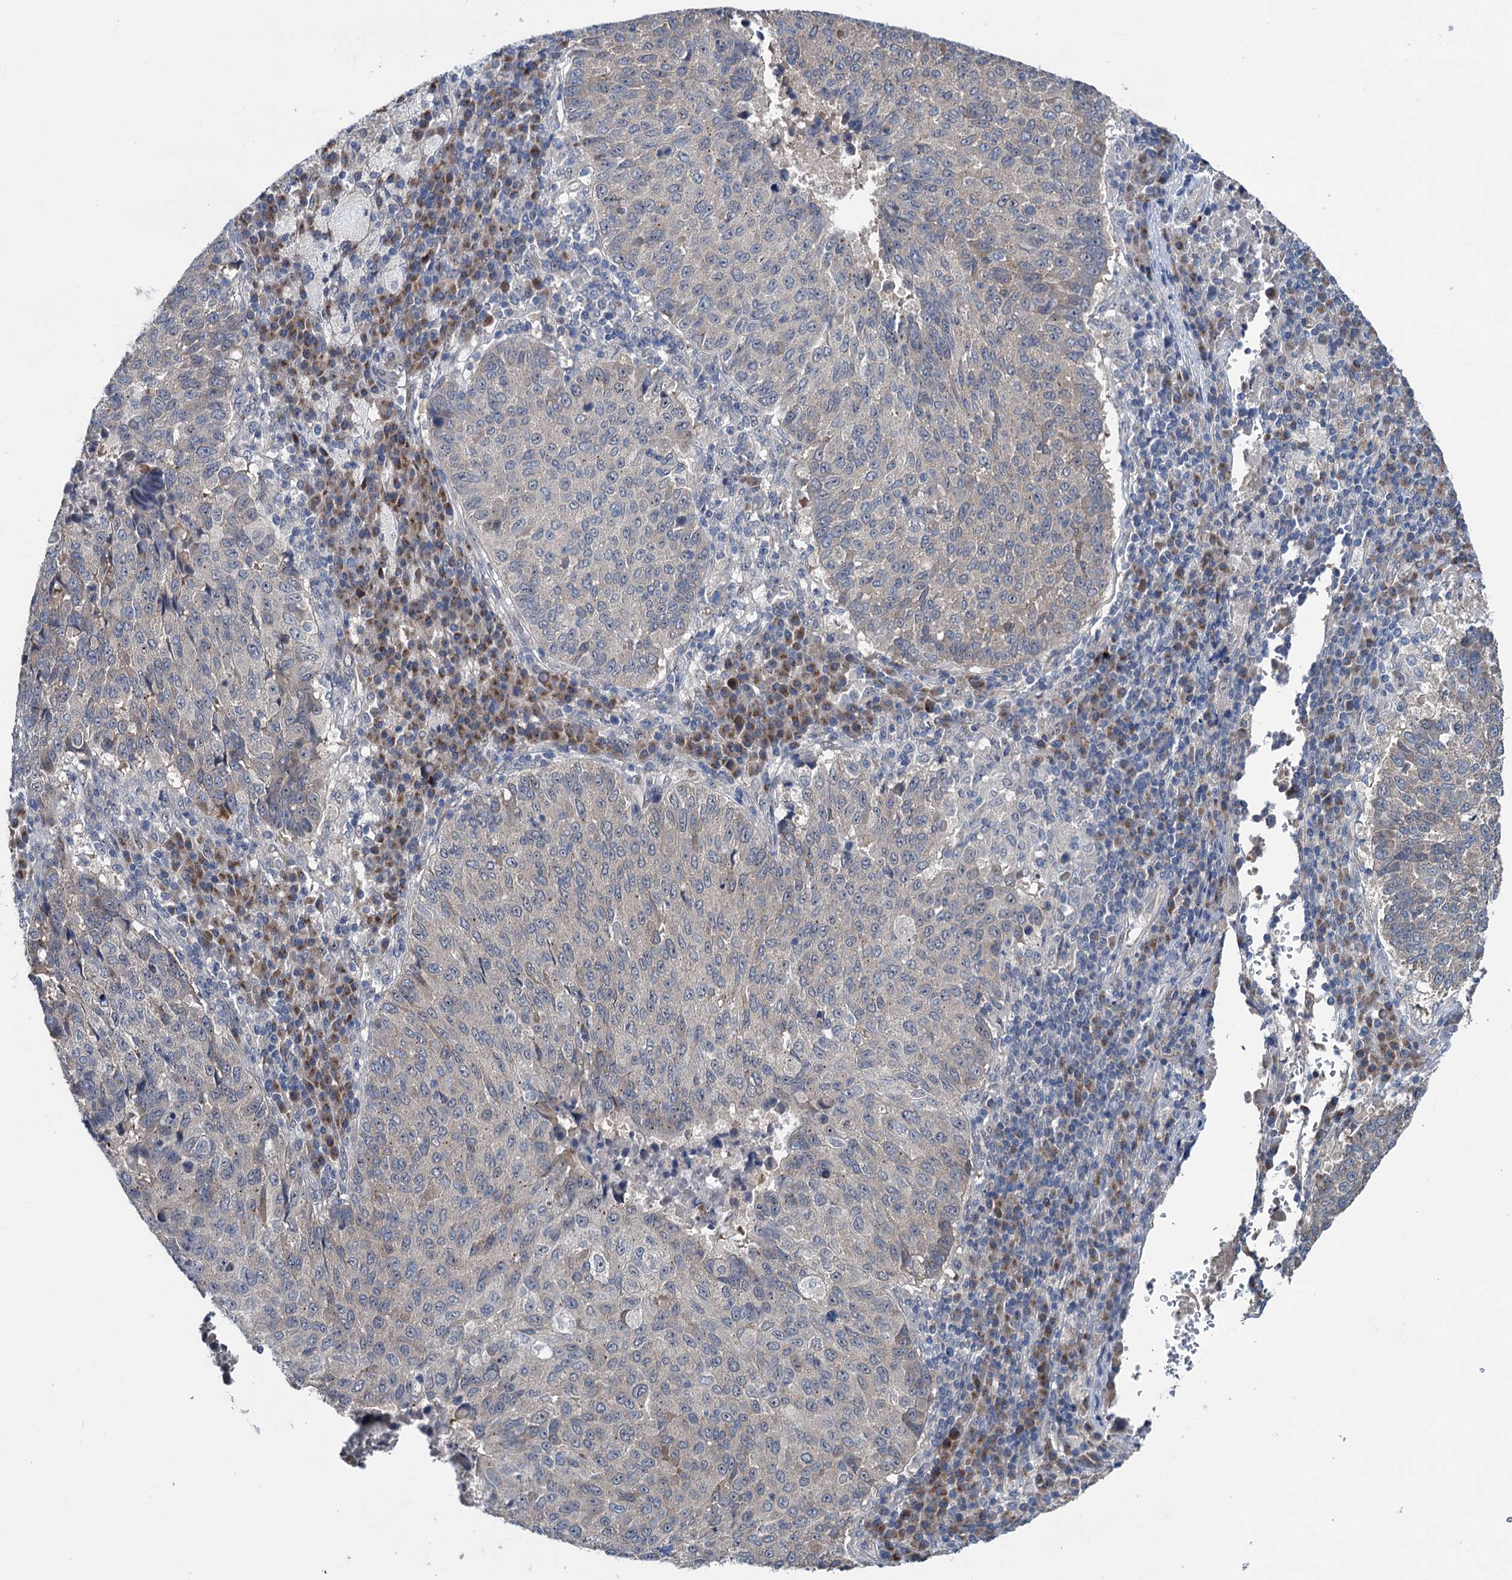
{"staining": {"intensity": "negative", "quantity": "none", "location": "none"}, "tissue": "lung cancer", "cell_type": "Tumor cells", "image_type": "cancer", "snomed": [{"axis": "morphology", "description": "Squamous cell carcinoma, NOS"}, {"axis": "topography", "description": "Lung"}], "caption": "DAB (3,3'-diaminobenzidine) immunohistochemical staining of lung cancer (squamous cell carcinoma) demonstrates no significant positivity in tumor cells. (DAB immunohistochemistry, high magnification).", "gene": "EYA4", "patient": {"sex": "male", "age": 73}}